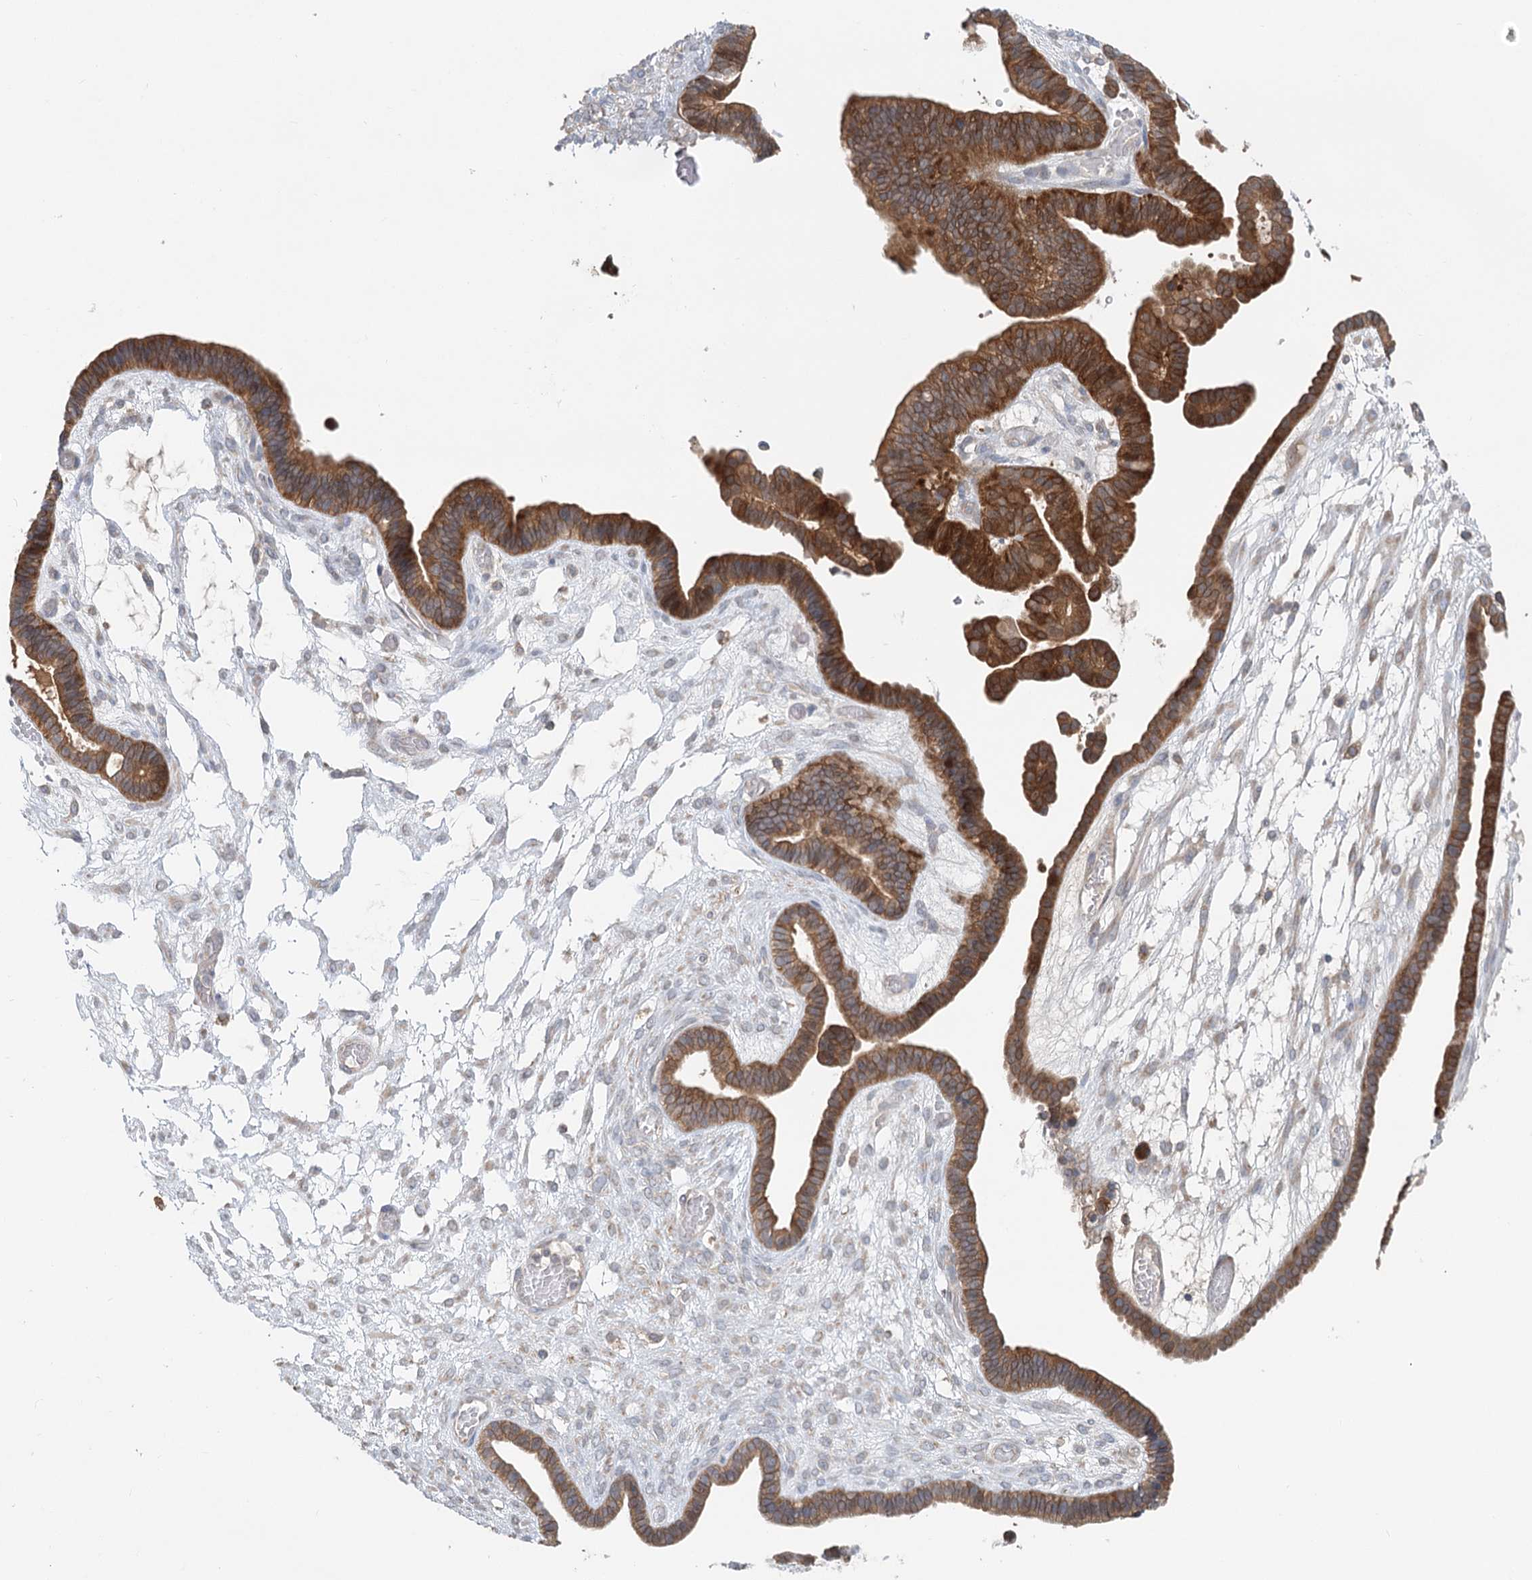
{"staining": {"intensity": "moderate", "quantity": ">75%", "location": "cytoplasmic/membranous"}, "tissue": "ovarian cancer", "cell_type": "Tumor cells", "image_type": "cancer", "snomed": [{"axis": "morphology", "description": "Cystadenocarcinoma, serous, NOS"}, {"axis": "topography", "description": "Ovary"}], "caption": "Tumor cells show medium levels of moderate cytoplasmic/membranous expression in approximately >75% of cells in human ovarian serous cystadenocarcinoma.", "gene": "PAIP2", "patient": {"sex": "female", "age": 56}}